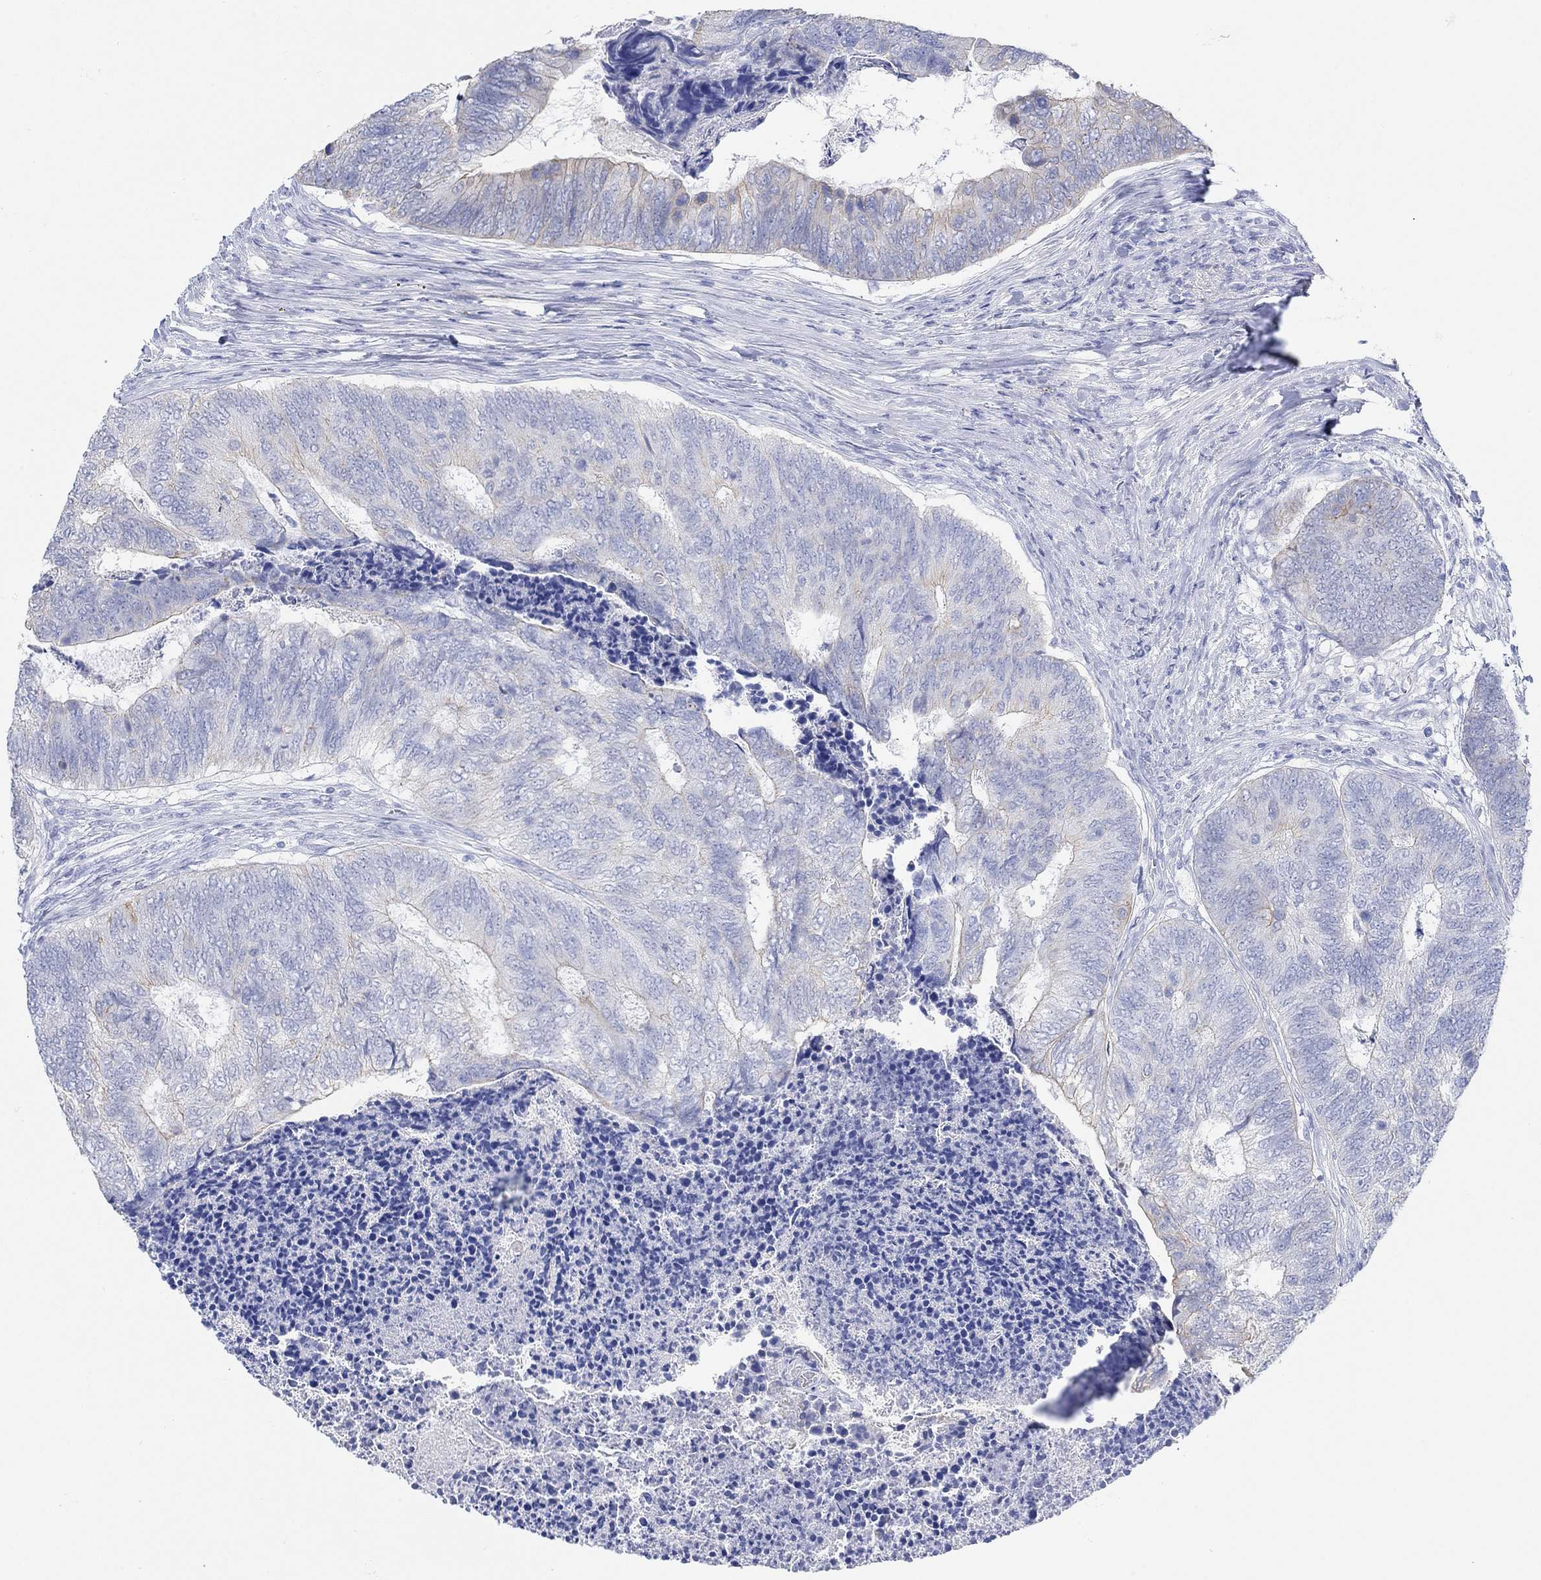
{"staining": {"intensity": "negative", "quantity": "none", "location": "none"}, "tissue": "colorectal cancer", "cell_type": "Tumor cells", "image_type": "cancer", "snomed": [{"axis": "morphology", "description": "Adenocarcinoma, NOS"}, {"axis": "topography", "description": "Colon"}], "caption": "High magnification brightfield microscopy of adenocarcinoma (colorectal) stained with DAB (3,3'-diaminobenzidine) (brown) and counterstained with hematoxylin (blue): tumor cells show no significant staining.", "gene": "AK8", "patient": {"sex": "female", "age": 67}}